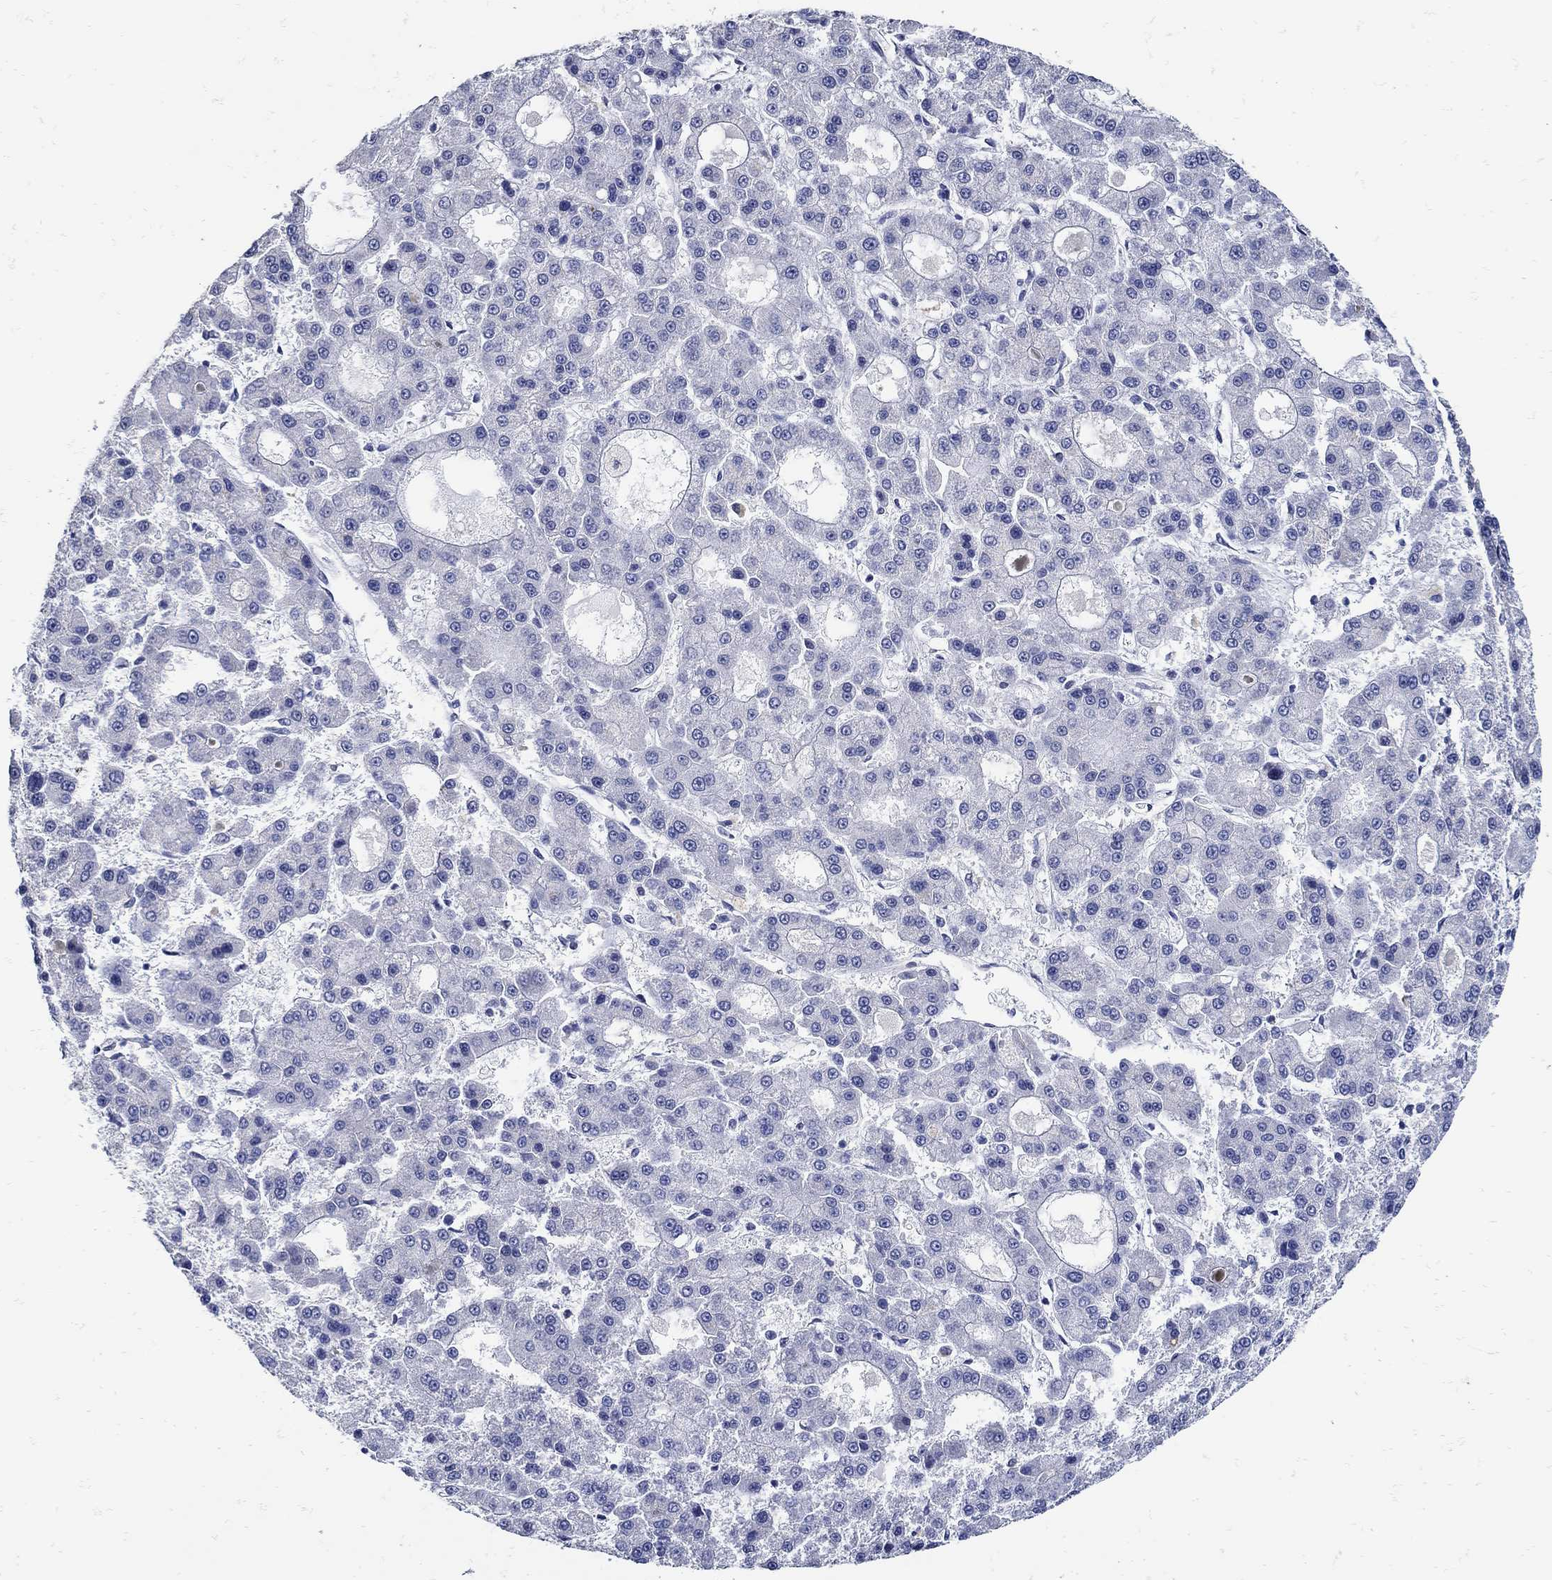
{"staining": {"intensity": "negative", "quantity": "none", "location": "none"}, "tissue": "liver cancer", "cell_type": "Tumor cells", "image_type": "cancer", "snomed": [{"axis": "morphology", "description": "Carcinoma, Hepatocellular, NOS"}, {"axis": "topography", "description": "Liver"}], "caption": "Immunohistochemical staining of hepatocellular carcinoma (liver) exhibits no significant positivity in tumor cells. The staining is performed using DAB (3,3'-diaminobenzidine) brown chromogen with nuclei counter-stained in using hematoxylin.", "gene": "KCNN3", "patient": {"sex": "male", "age": 70}}